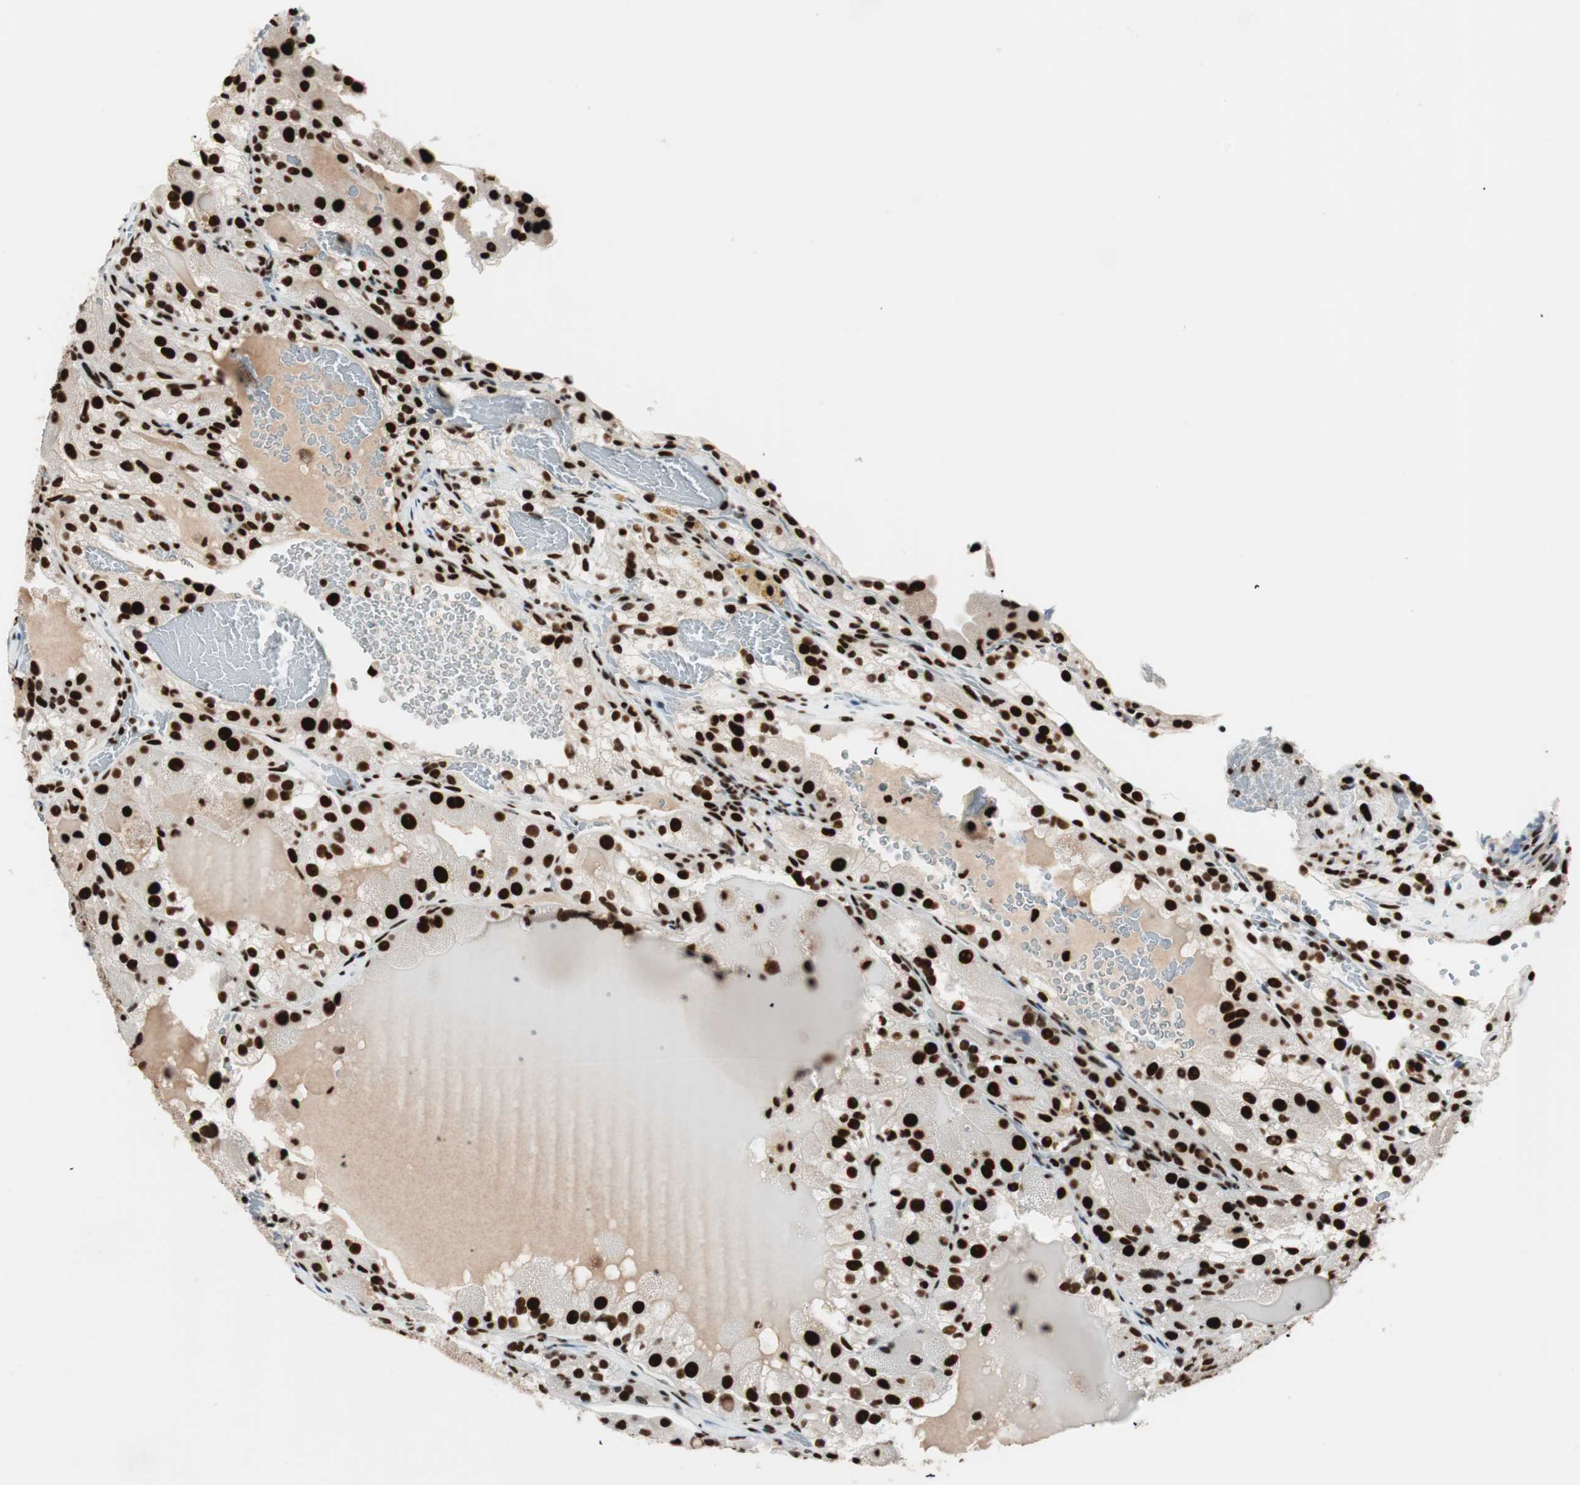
{"staining": {"intensity": "strong", "quantity": ">75%", "location": "nuclear"}, "tissue": "renal cancer", "cell_type": "Tumor cells", "image_type": "cancer", "snomed": [{"axis": "morphology", "description": "Normal tissue, NOS"}, {"axis": "morphology", "description": "Adenocarcinoma, NOS"}, {"axis": "topography", "description": "Kidney"}], "caption": "An immunohistochemistry (IHC) micrograph of neoplastic tissue is shown. Protein staining in brown labels strong nuclear positivity in renal cancer within tumor cells.", "gene": "PSME3", "patient": {"sex": "male", "age": 61}}